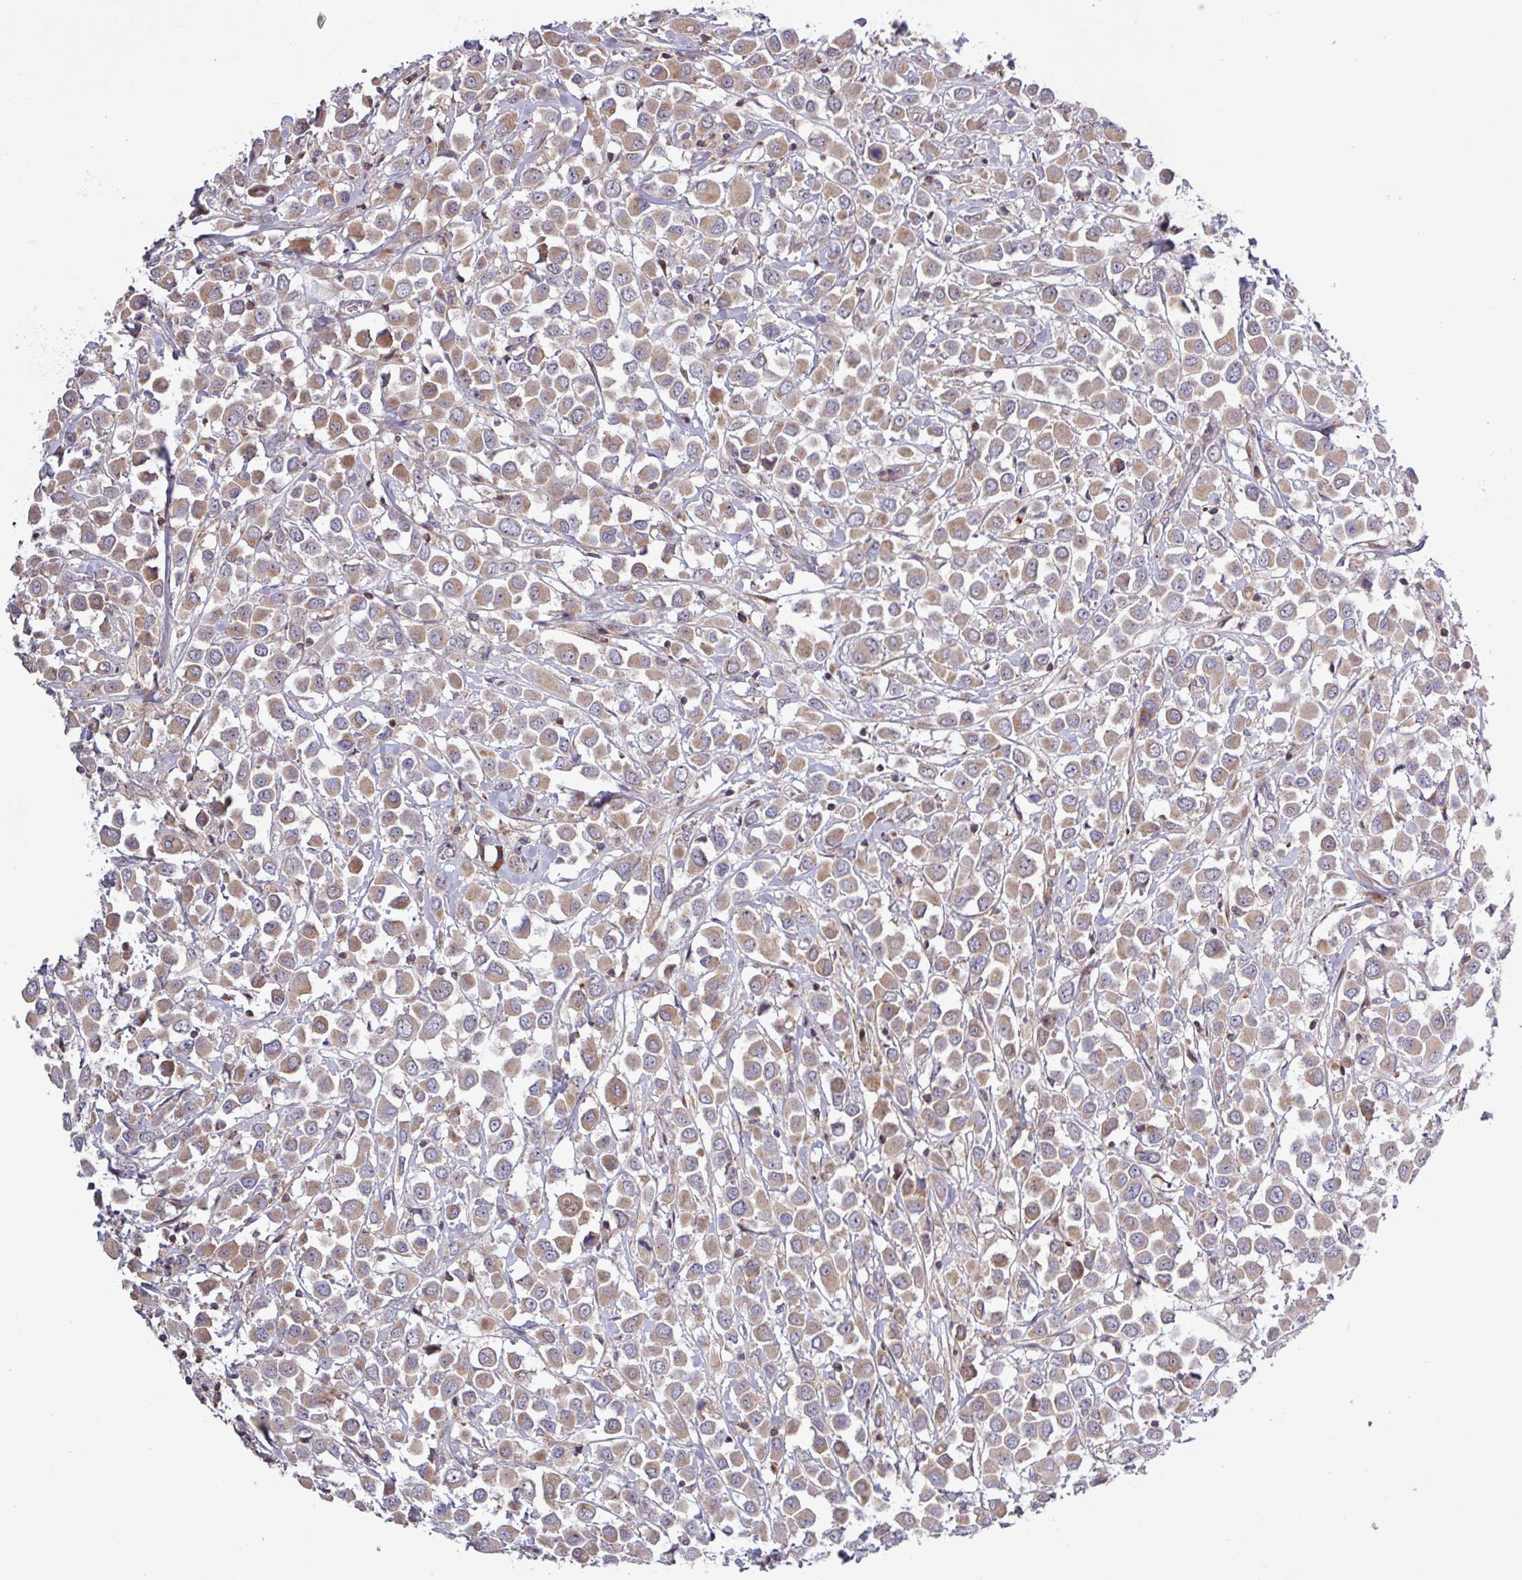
{"staining": {"intensity": "weak", "quantity": ">75%", "location": "cytoplasmic/membranous"}, "tissue": "breast cancer", "cell_type": "Tumor cells", "image_type": "cancer", "snomed": [{"axis": "morphology", "description": "Duct carcinoma"}, {"axis": "topography", "description": "Breast"}], "caption": "Immunohistochemistry histopathology image of neoplastic tissue: human breast infiltrating ductal carcinoma stained using immunohistochemistry reveals low levels of weak protein expression localized specifically in the cytoplasmic/membranous of tumor cells, appearing as a cytoplasmic/membranous brown color.", "gene": "TNFSF12", "patient": {"sex": "female", "age": 61}}